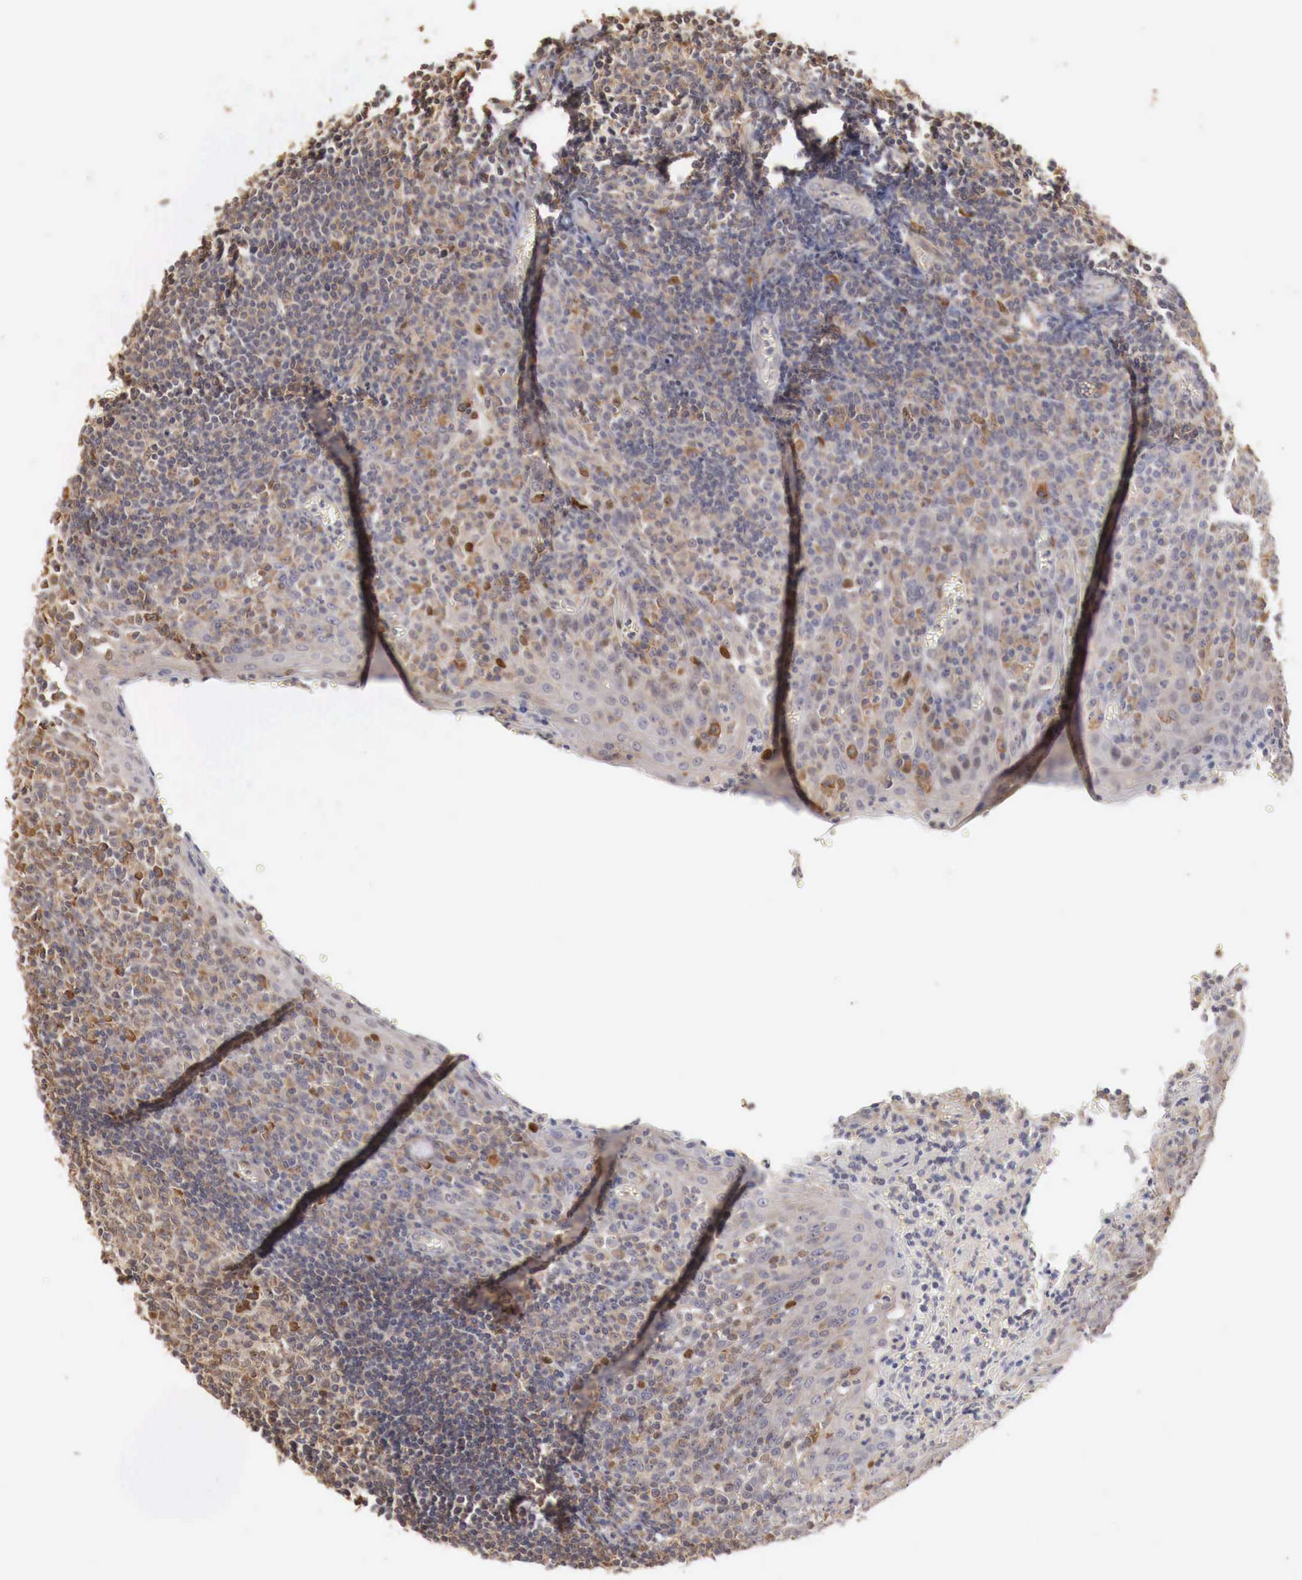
{"staining": {"intensity": "strong", "quantity": "<25%", "location": "nuclear"}, "tissue": "tonsil", "cell_type": "Germinal center cells", "image_type": "normal", "snomed": [{"axis": "morphology", "description": "Normal tissue, NOS"}, {"axis": "topography", "description": "Tonsil"}], "caption": "Tonsil stained with DAB immunohistochemistry demonstrates medium levels of strong nuclear expression in about <25% of germinal center cells.", "gene": "KHDRBS2", "patient": {"sex": "female", "age": 41}}